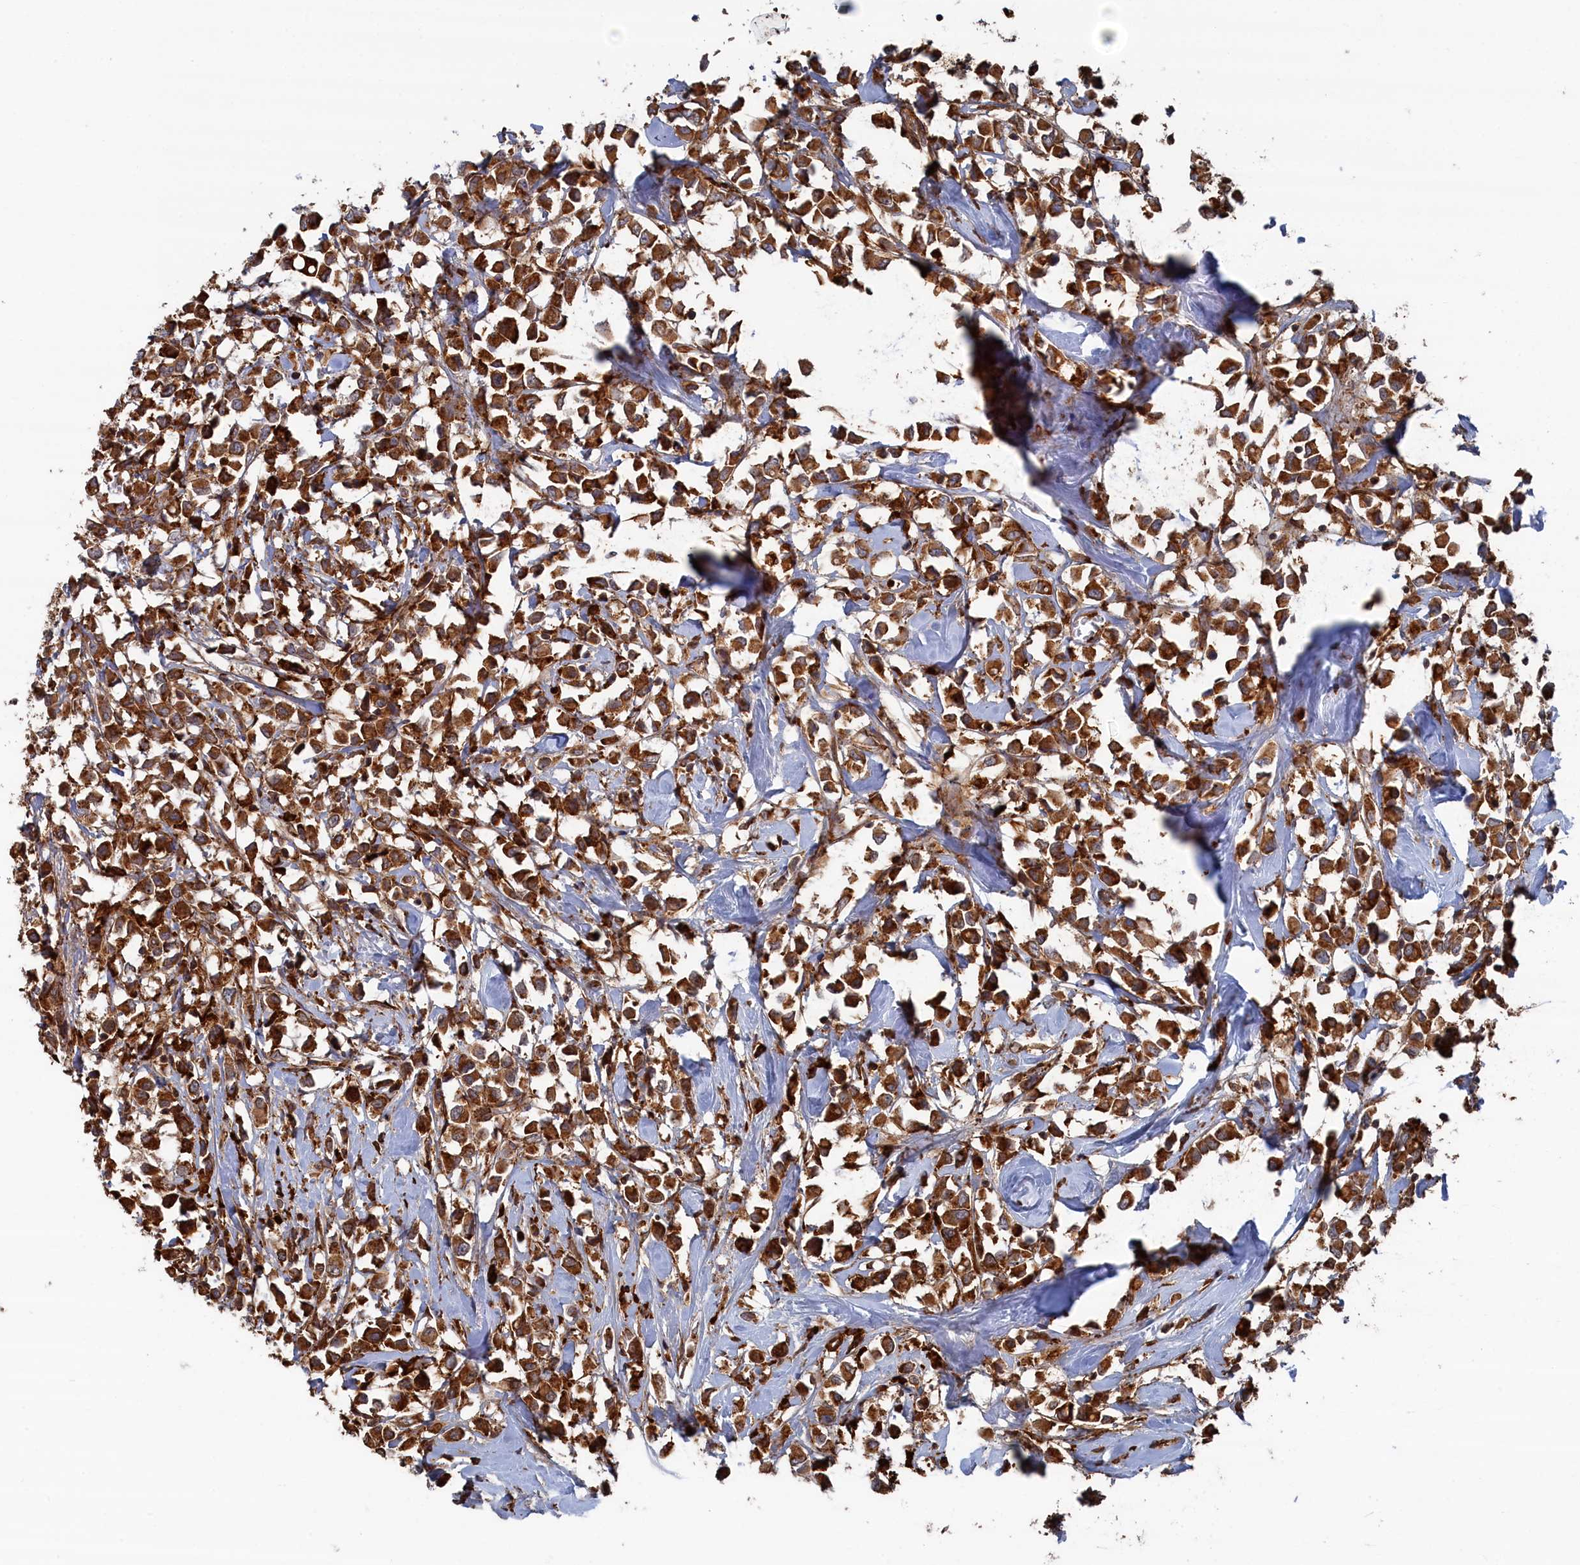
{"staining": {"intensity": "strong", "quantity": ">75%", "location": "cytoplasmic/membranous"}, "tissue": "breast cancer", "cell_type": "Tumor cells", "image_type": "cancer", "snomed": [{"axis": "morphology", "description": "Duct carcinoma"}, {"axis": "topography", "description": "Breast"}], "caption": "The photomicrograph displays staining of invasive ductal carcinoma (breast), revealing strong cytoplasmic/membranous protein positivity (brown color) within tumor cells. (DAB (3,3'-diaminobenzidine) = brown stain, brightfield microscopy at high magnification).", "gene": "BPIFB6", "patient": {"sex": "female", "age": 61}}